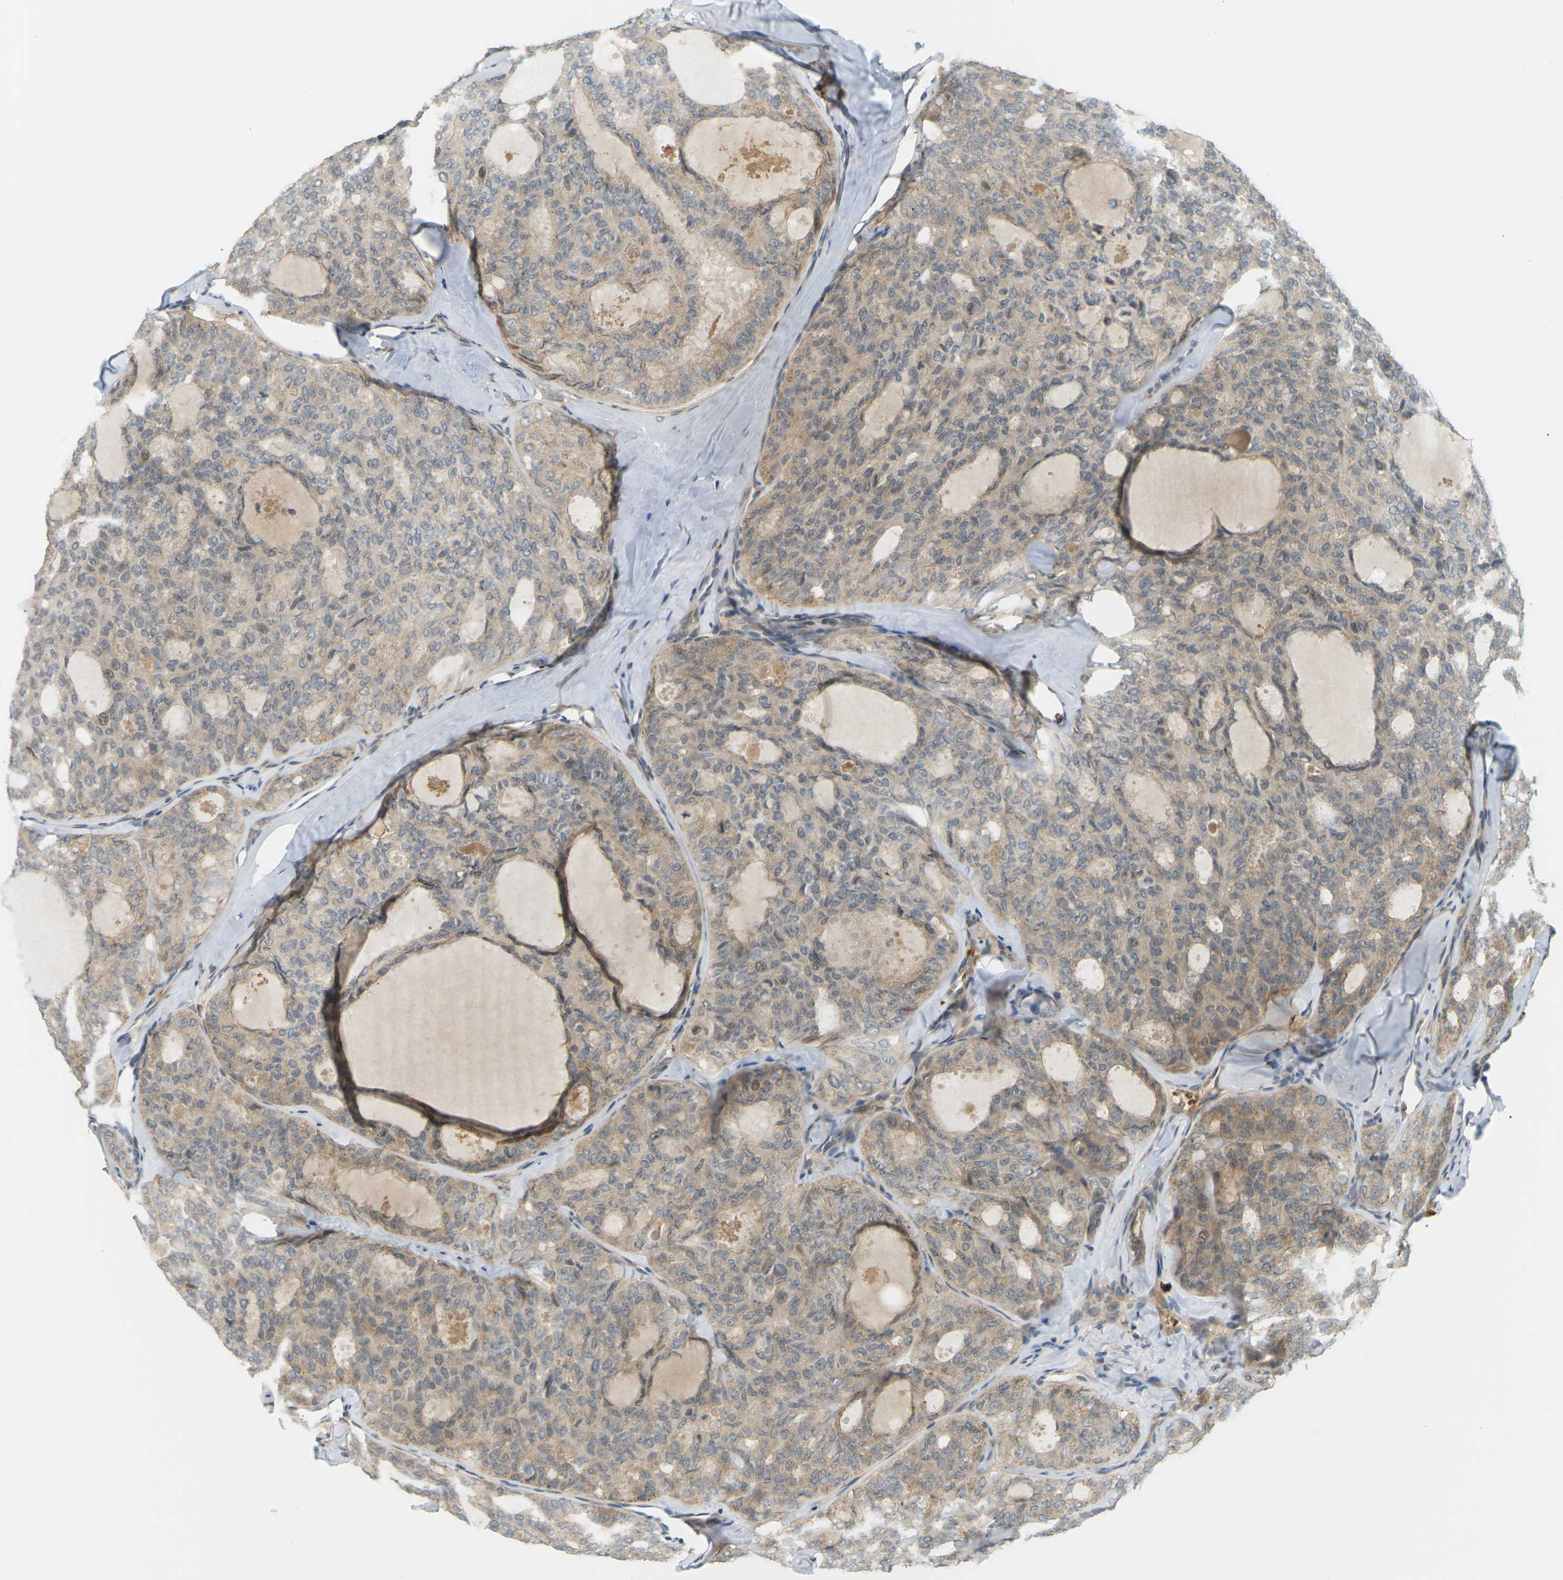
{"staining": {"intensity": "weak", "quantity": ">75%", "location": "cytoplasmic/membranous"}, "tissue": "thyroid cancer", "cell_type": "Tumor cells", "image_type": "cancer", "snomed": [{"axis": "morphology", "description": "Follicular adenoma carcinoma, NOS"}, {"axis": "topography", "description": "Thyroid gland"}], "caption": "Brown immunohistochemical staining in human follicular adenoma carcinoma (thyroid) reveals weak cytoplasmic/membranous positivity in about >75% of tumor cells. (Stains: DAB (3,3'-diaminobenzidine) in brown, nuclei in blue, Microscopy: brightfield microscopy at high magnification).", "gene": "SOCS6", "patient": {"sex": "male", "age": 75}}